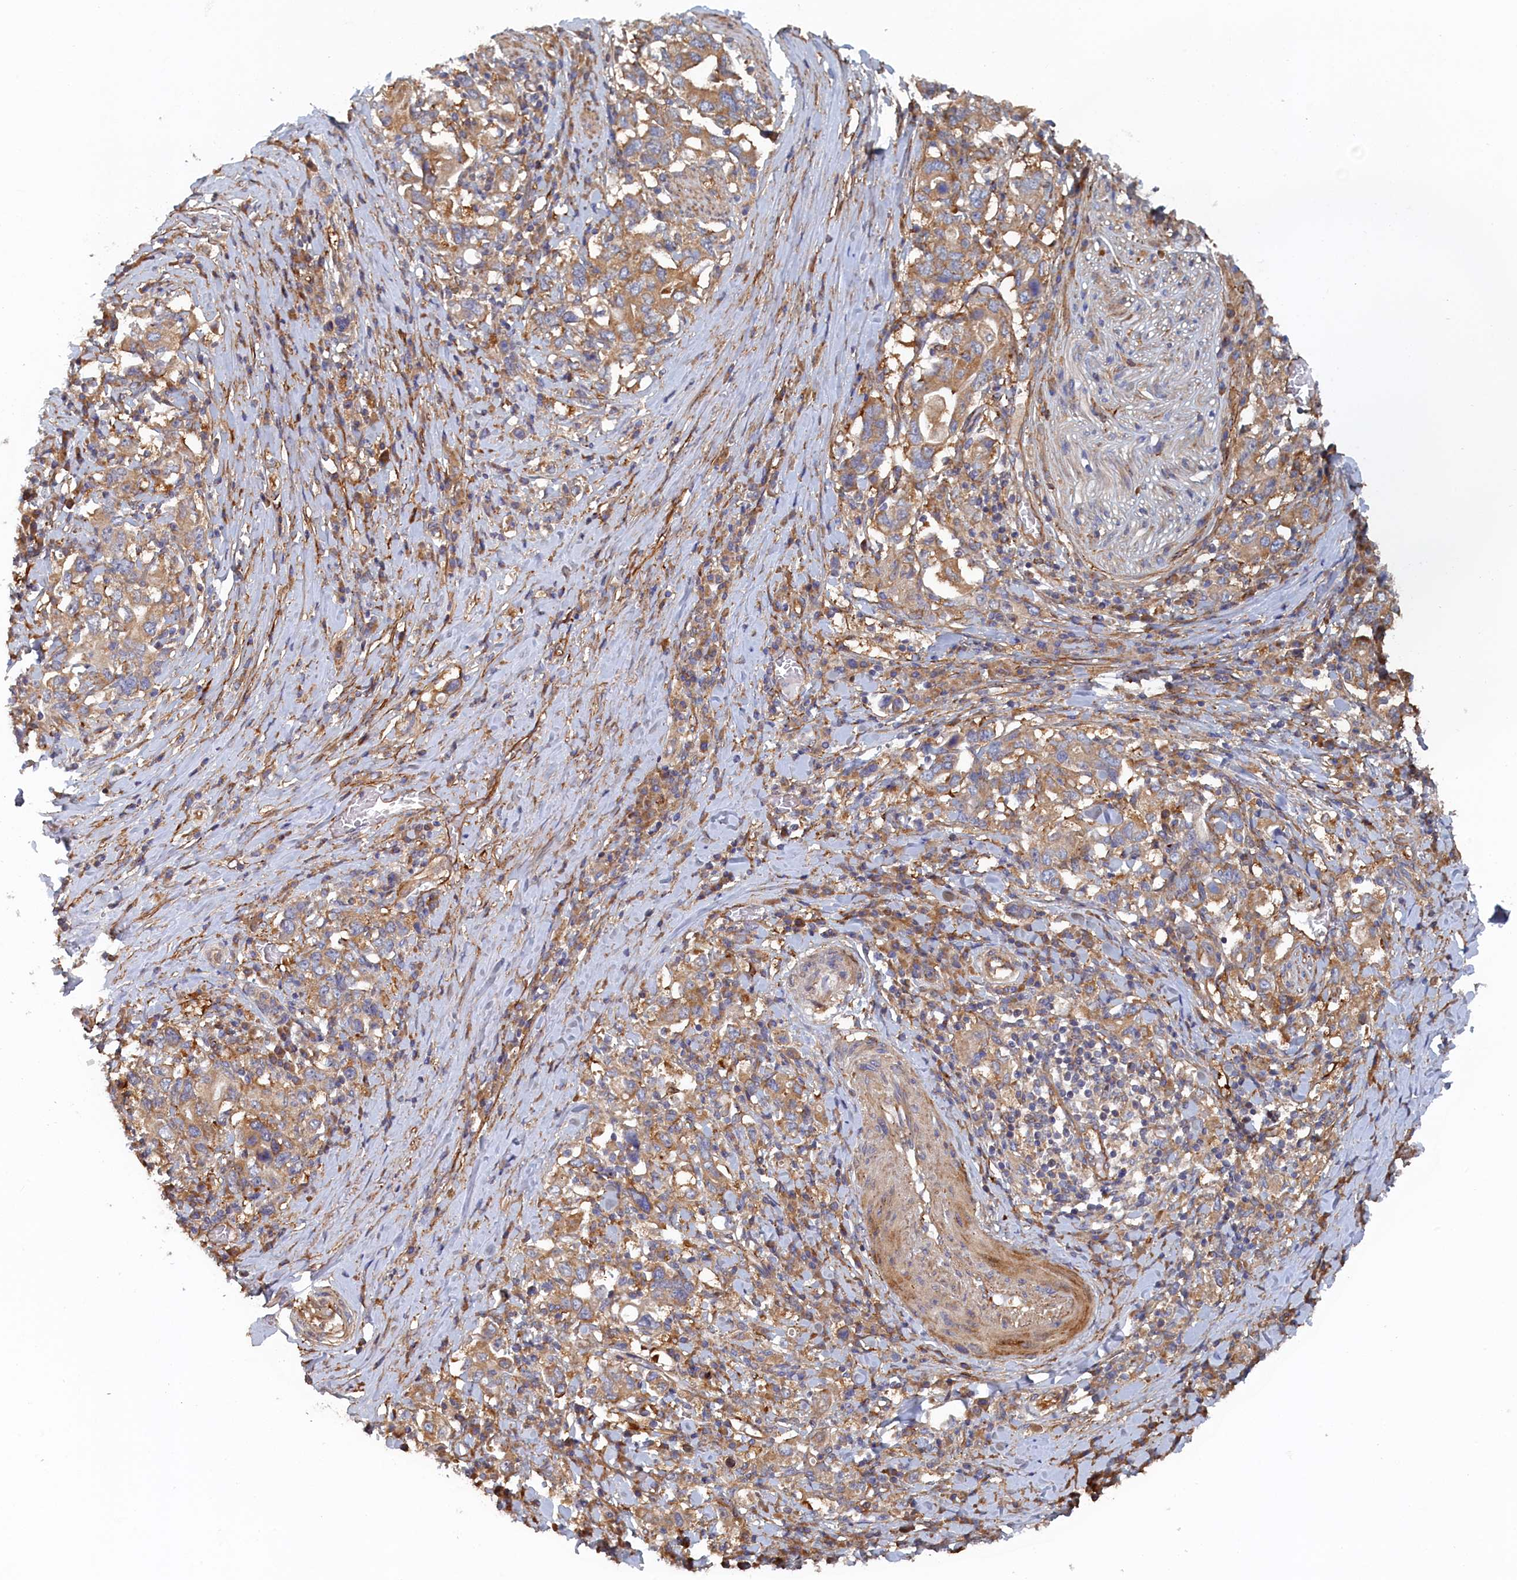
{"staining": {"intensity": "moderate", "quantity": "25%-75%", "location": "cytoplasmic/membranous"}, "tissue": "stomach cancer", "cell_type": "Tumor cells", "image_type": "cancer", "snomed": [{"axis": "morphology", "description": "Adenocarcinoma, NOS"}, {"axis": "topography", "description": "Stomach, upper"}, {"axis": "topography", "description": "Stomach"}], "caption": "Immunohistochemical staining of adenocarcinoma (stomach) displays moderate cytoplasmic/membranous protein expression in approximately 25%-75% of tumor cells.", "gene": "TMEM196", "patient": {"sex": "male", "age": 62}}